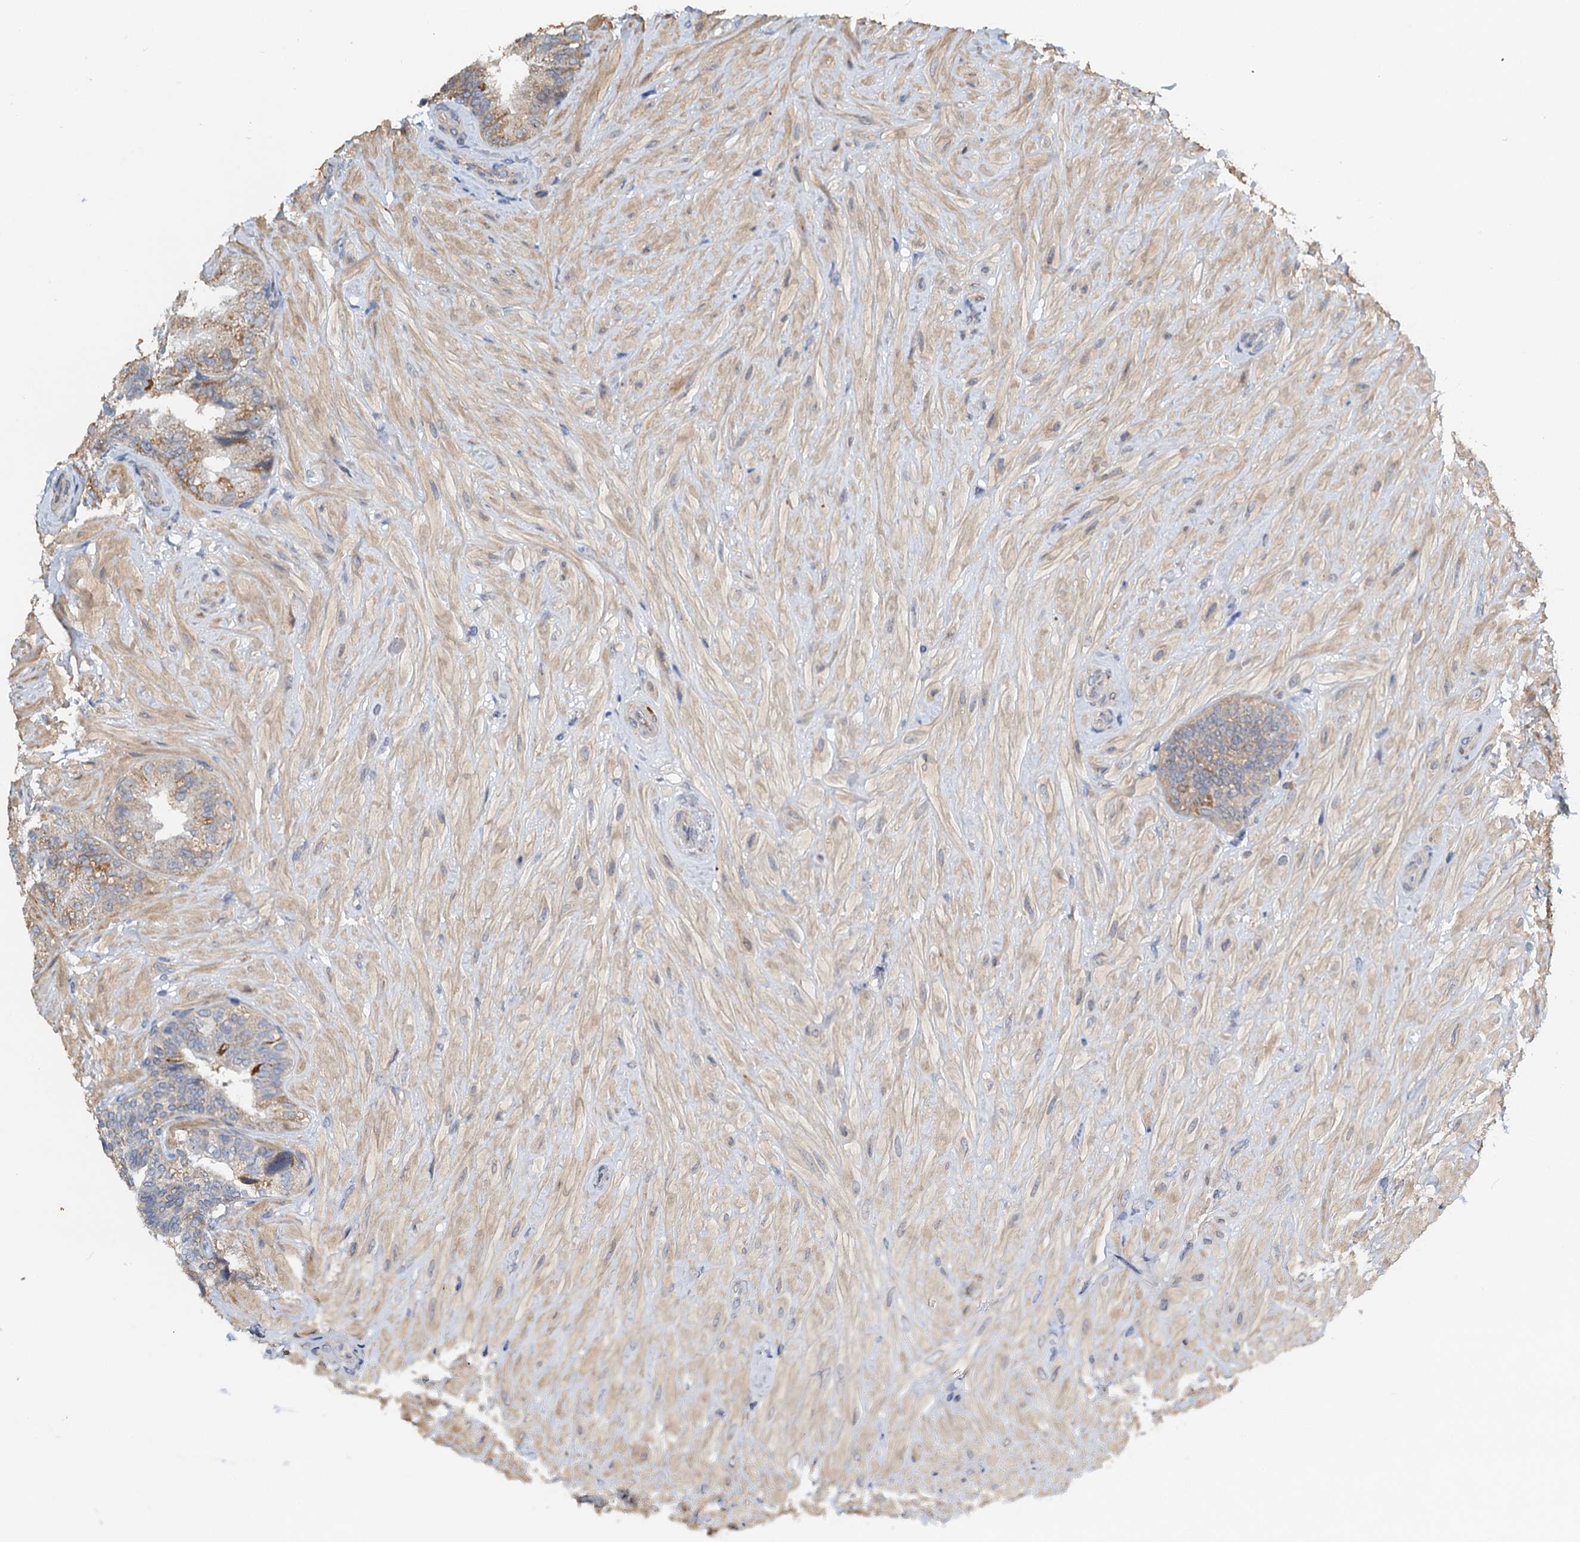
{"staining": {"intensity": "weak", "quantity": "25%-75%", "location": "cytoplasmic/membranous"}, "tissue": "seminal vesicle", "cell_type": "Glandular cells", "image_type": "normal", "snomed": [{"axis": "morphology", "description": "Normal tissue, NOS"}, {"axis": "topography", "description": "Prostate and seminal vesicle, NOS"}, {"axis": "topography", "description": "Prostate"}, {"axis": "topography", "description": "Seminal veicle"}], "caption": "Immunohistochemical staining of unremarkable seminal vesicle demonstrates weak cytoplasmic/membranous protein staining in about 25%-75% of glandular cells. The protein of interest is shown in brown color, while the nuclei are stained blue.", "gene": "ZNF606", "patient": {"sex": "male", "age": 67}}